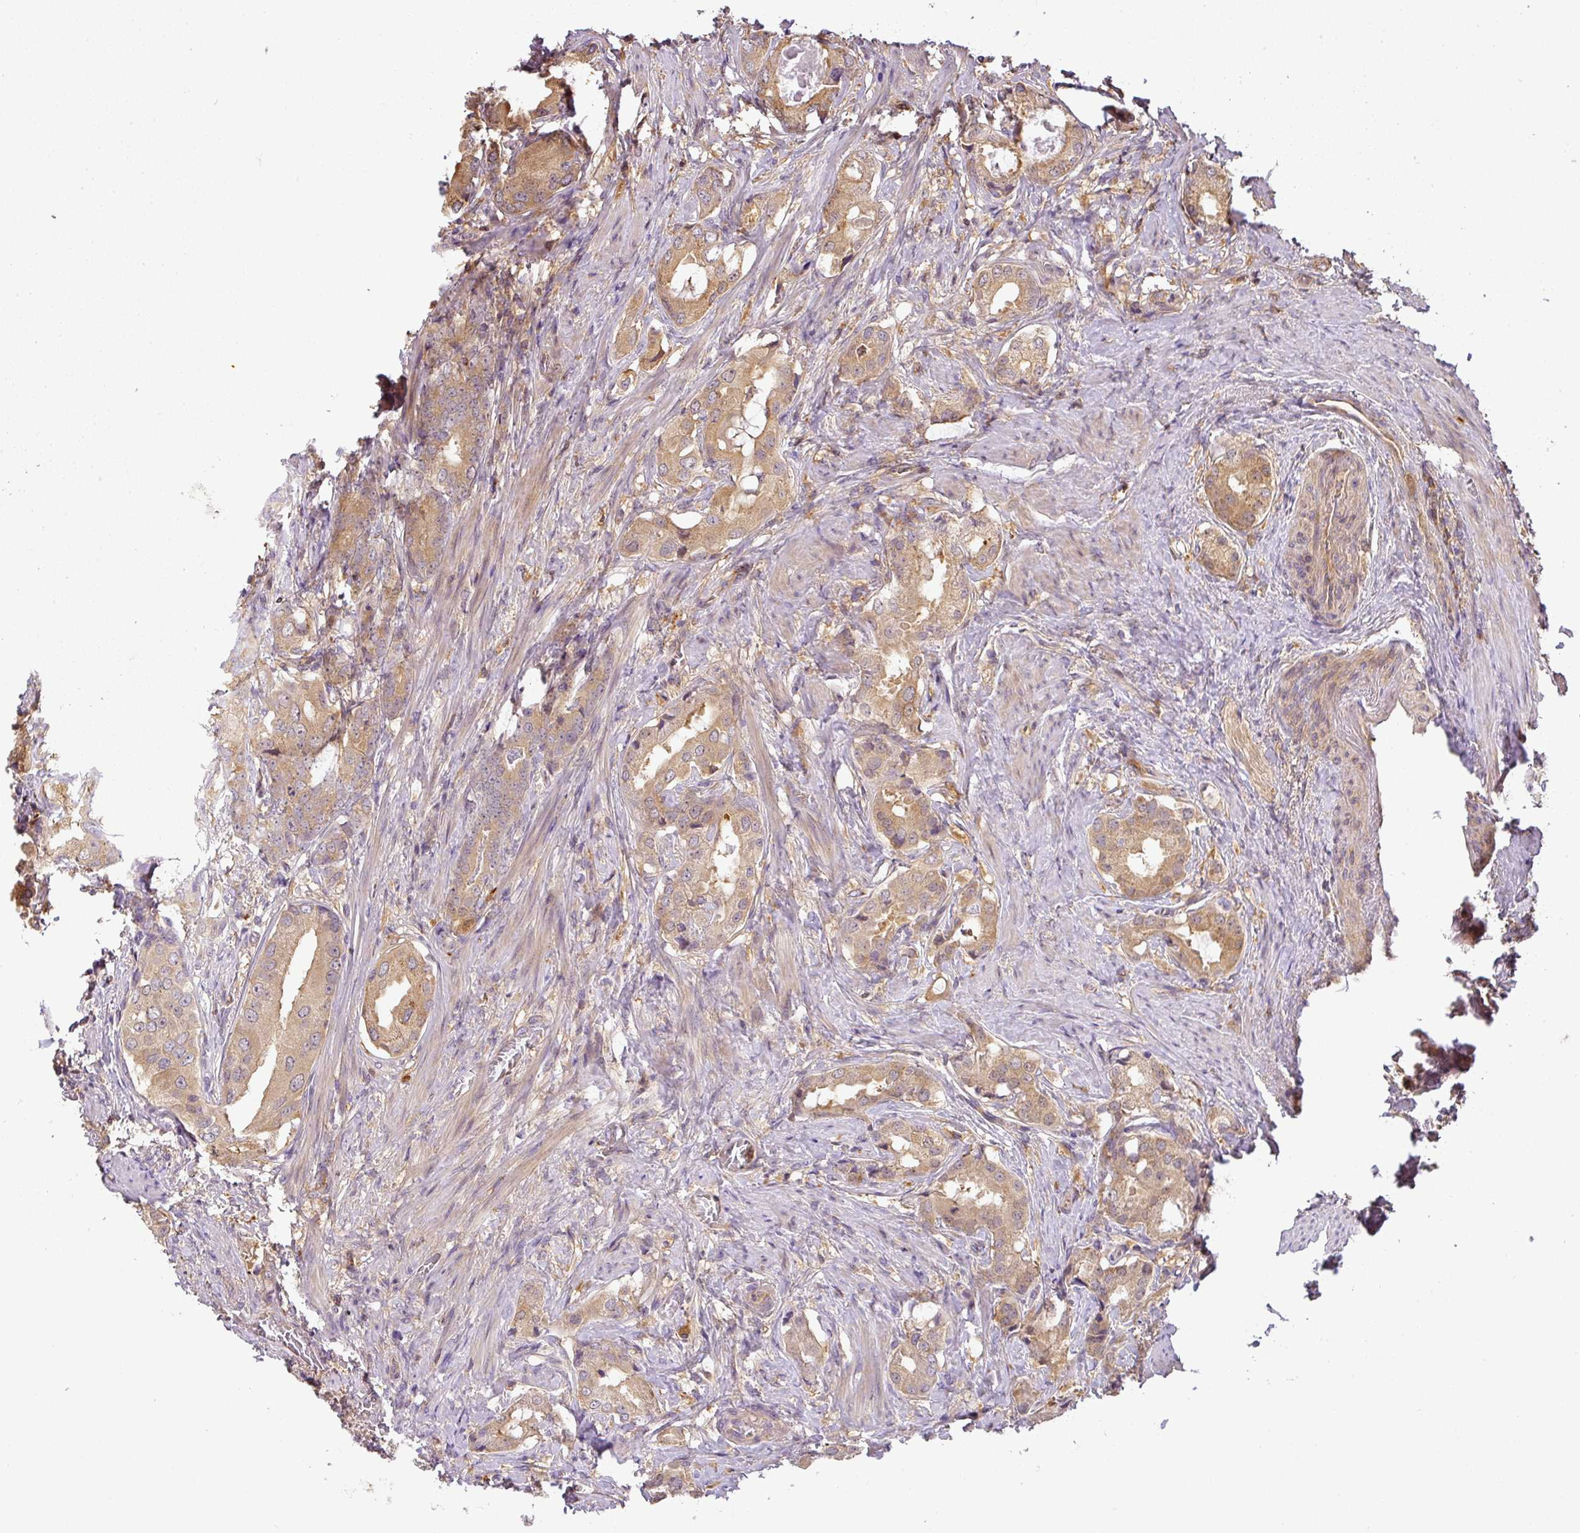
{"staining": {"intensity": "moderate", "quantity": ">75%", "location": "cytoplasmic/membranous"}, "tissue": "prostate cancer", "cell_type": "Tumor cells", "image_type": "cancer", "snomed": [{"axis": "morphology", "description": "Adenocarcinoma, Low grade"}, {"axis": "topography", "description": "Prostate"}], "caption": "Adenocarcinoma (low-grade) (prostate) tissue exhibits moderate cytoplasmic/membranous positivity in approximately >75% of tumor cells, visualized by immunohistochemistry.", "gene": "TCL1B", "patient": {"sex": "male", "age": 71}}